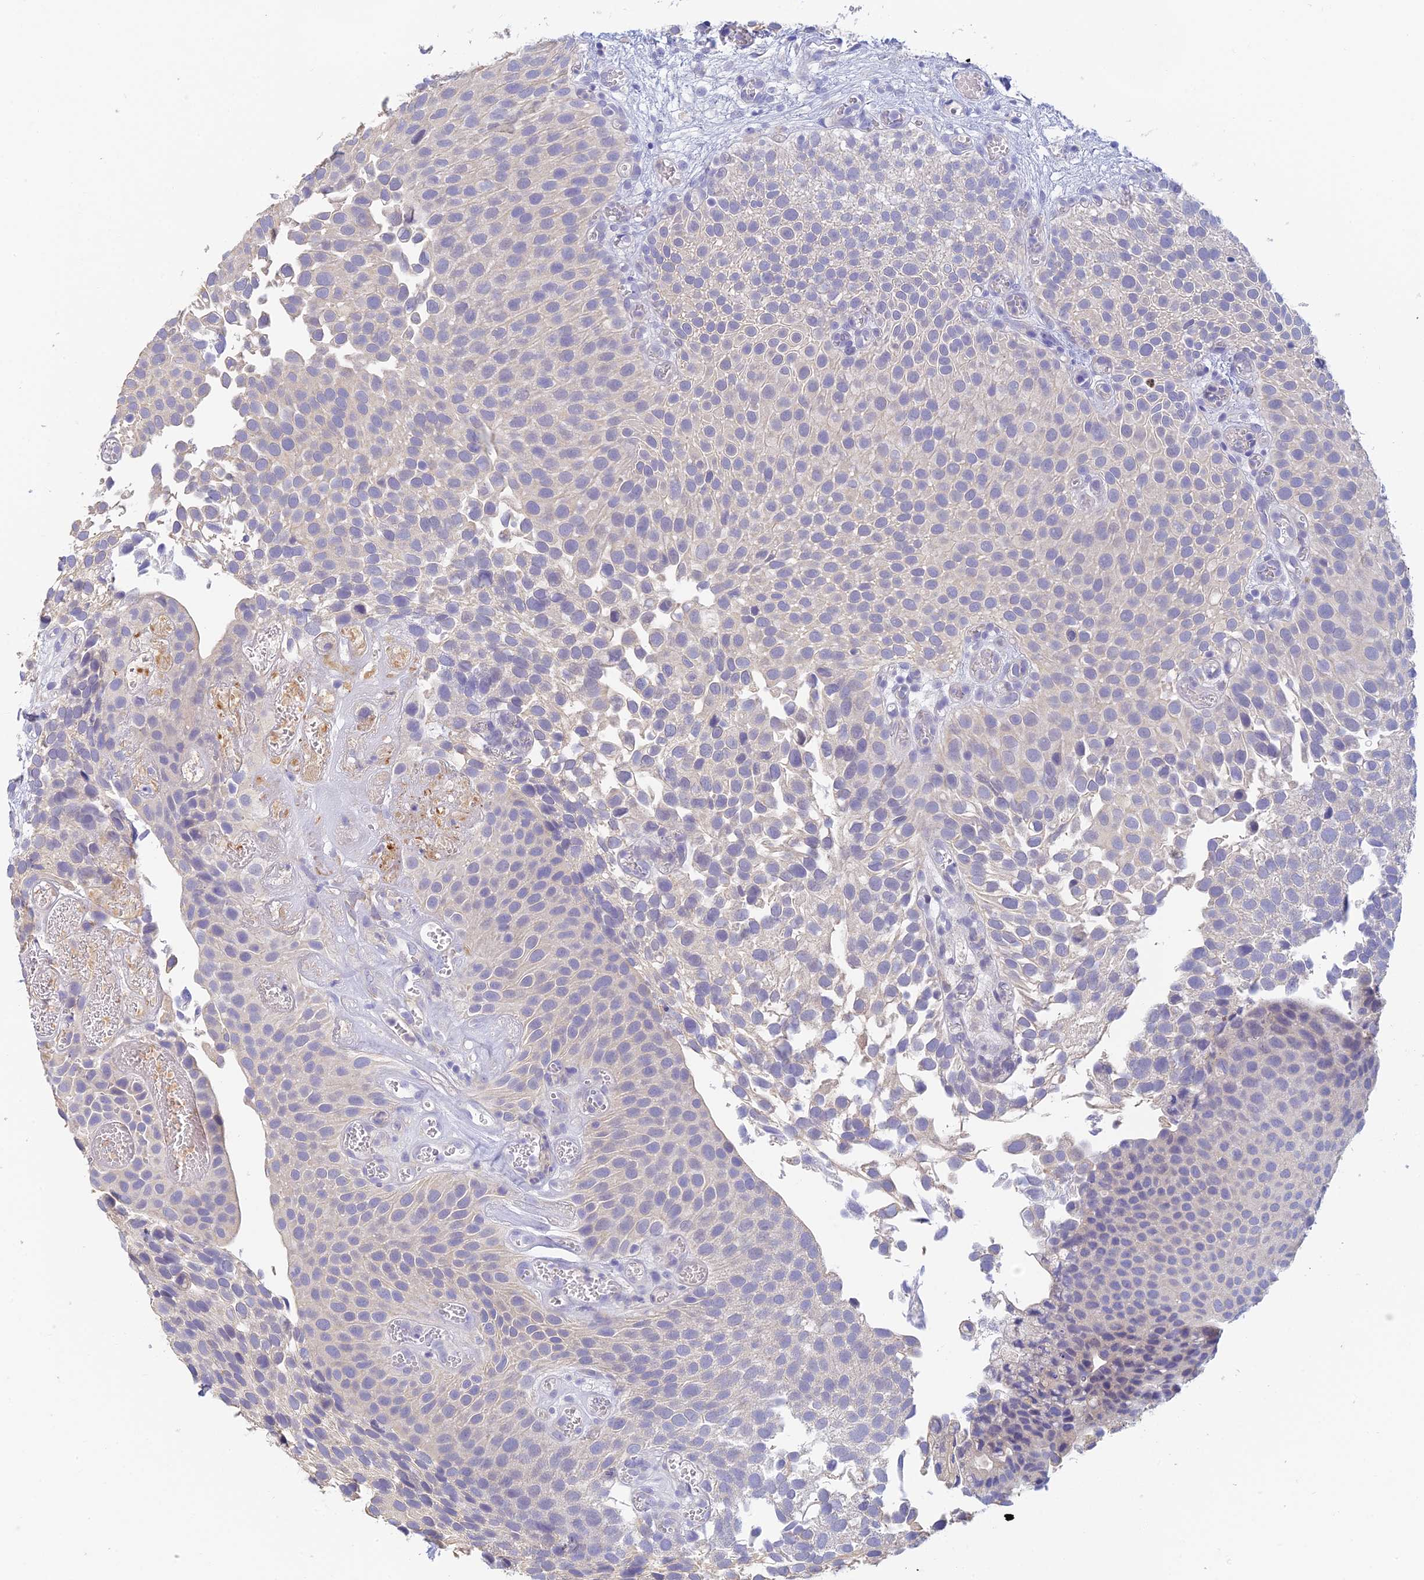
{"staining": {"intensity": "negative", "quantity": "none", "location": "none"}, "tissue": "urothelial cancer", "cell_type": "Tumor cells", "image_type": "cancer", "snomed": [{"axis": "morphology", "description": "Urothelial carcinoma, Low grade"}, {"axis": "topography", "description": "Urinary bladder"}], "caption": "There is no significant staining in tumor cells of urothelial cancer.", "gene": "INTS13", "patient": {"sex": "male", "age": 89}}